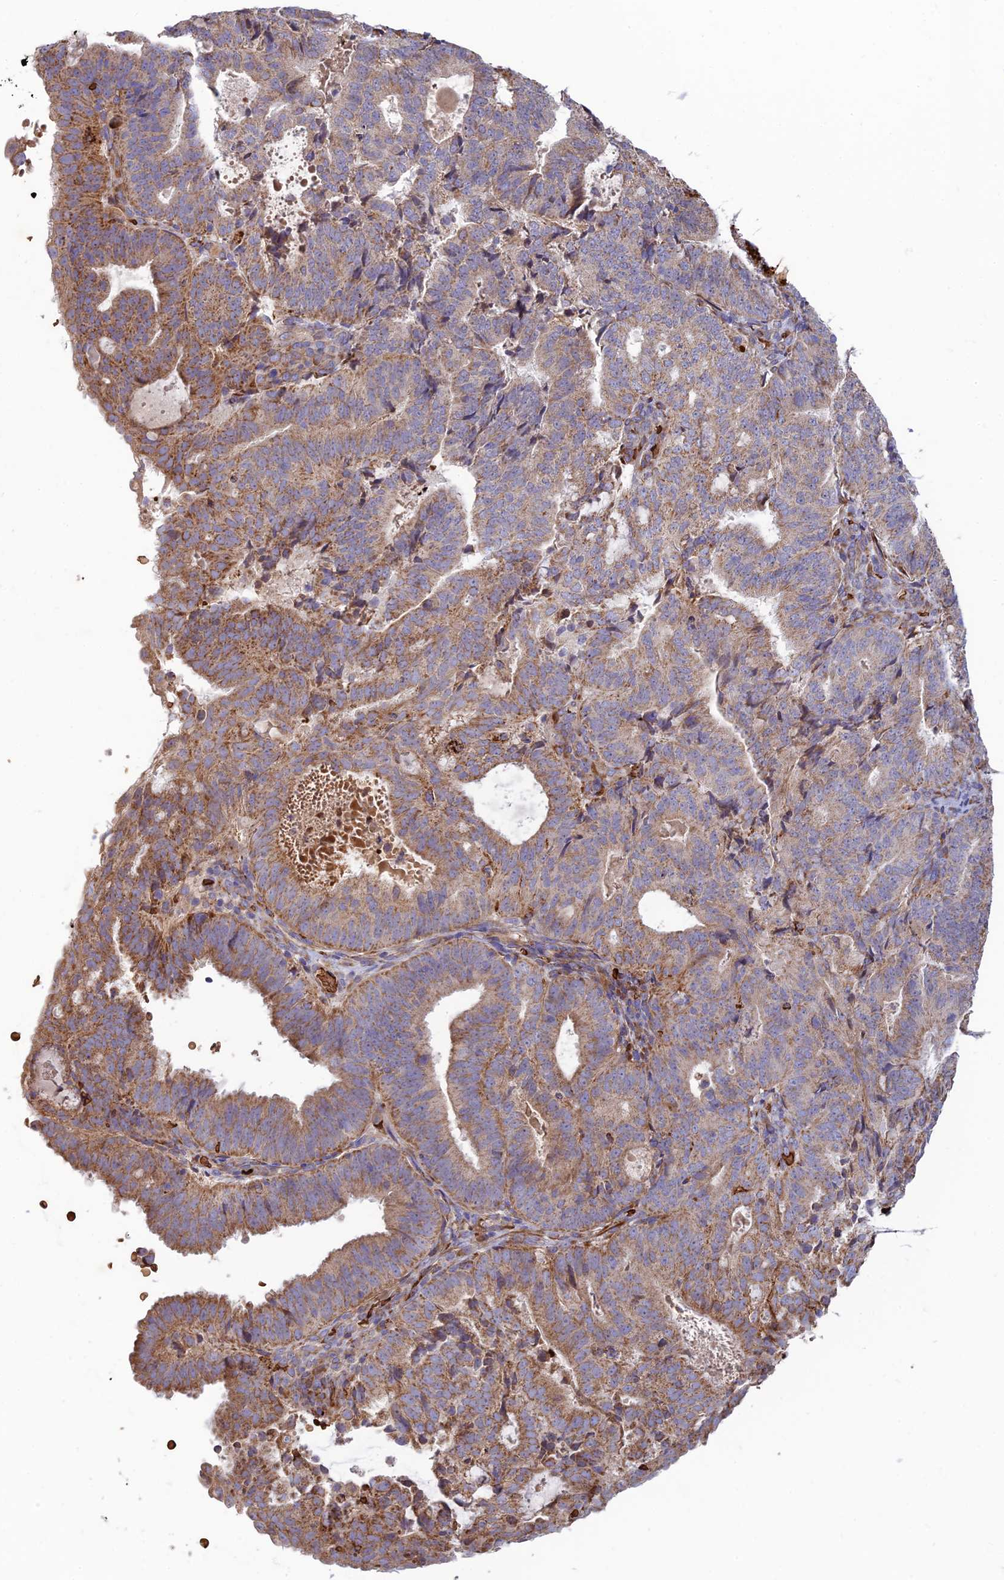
{"staining": {"intensity": "moderate", "quantity": ">75%", "location": "cytoplasmic/membranous"}, "tissue": "endometrial cancer", "cell_type": "Tumor cells", "image_type": "cancer", "snomed": [{"axis": "morphology", "description": "Adenocarcinoma, NOS"}, {"axis": "topography", "description": "Endometrium"}], "caption": "A medium amount of moderate cytoplasmic/membranous staining is seen in about >75% of tumor cells in endometrial cancer tissue.", "gene": "UFSP2", "patient": {"sex": "female", "age": 70}}